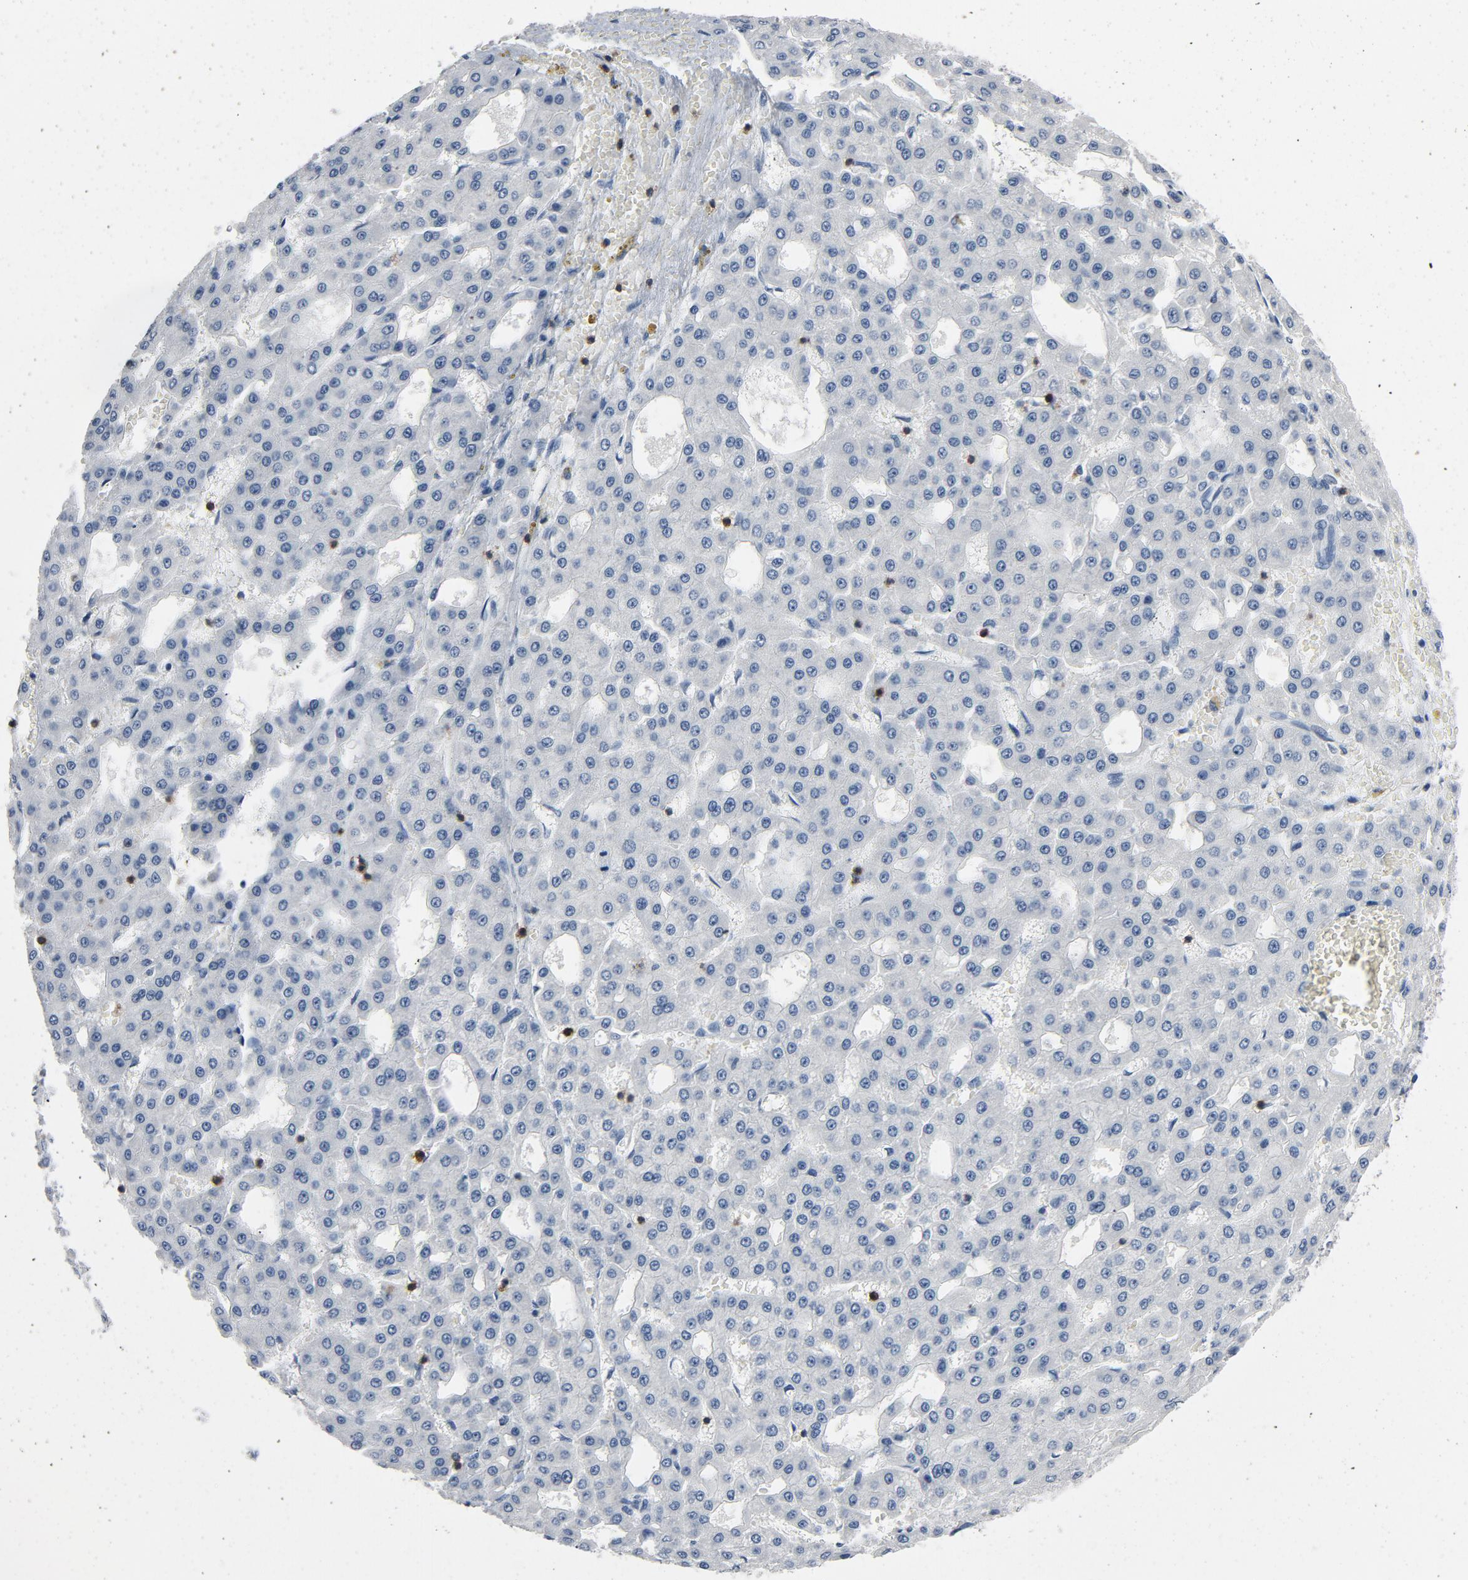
{"staining": {"intensity": "negative", "quantity": "none", "location": "none"}, "tissue": "liver cancer", "cell_type": "Tumor cells", "image_type": "cancer", "snomed": [{"axis": "morphology", "description": "Carcinoma, Hepatocellular, NOS"}, {"axis": "topography", "description": "Liver"}], "caption": "The image reveals no staining of tumor cells in hepatocellular carcinoma (liver).", "gene": "LCK", "patient": {"sex": "male", "age": 47}}